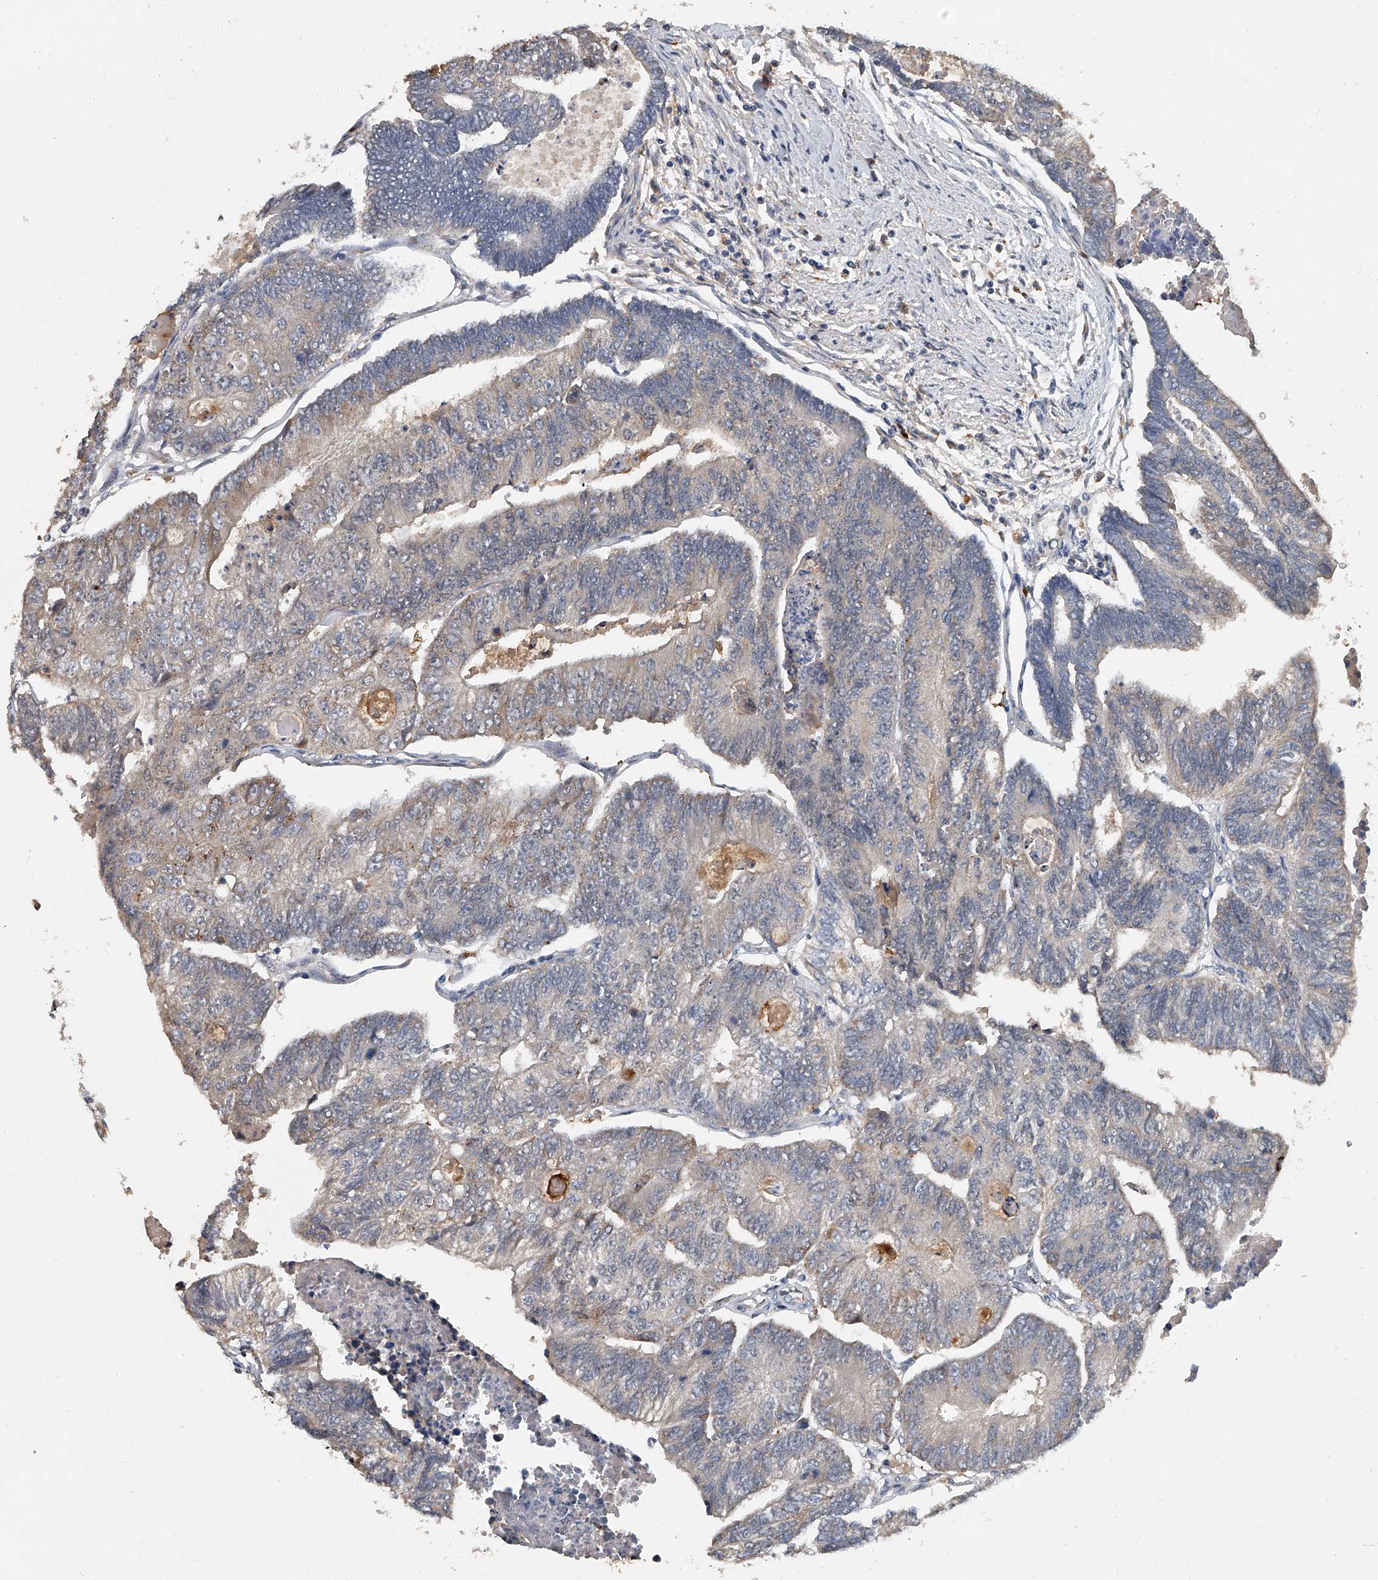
{"staining": {"intensity": "weak", "quantity": "<25%", "location": "cytoplasmic/membranous"}, "tissue": "colorectal cancer", "cell_type": "Tumor cells", "image_type": "cancer", "snomed": [{"axis": "morphology", "description": "Adenocarcinoma, NOS"}, {"axis": "topography", "description": "Colon"}], "caption": "Tumor cells are negative for brown protein staining in colorectal cancer (adenocarcinoma).", "gene": "JAG2", "patient": {"sex": "female", "age": 67}}